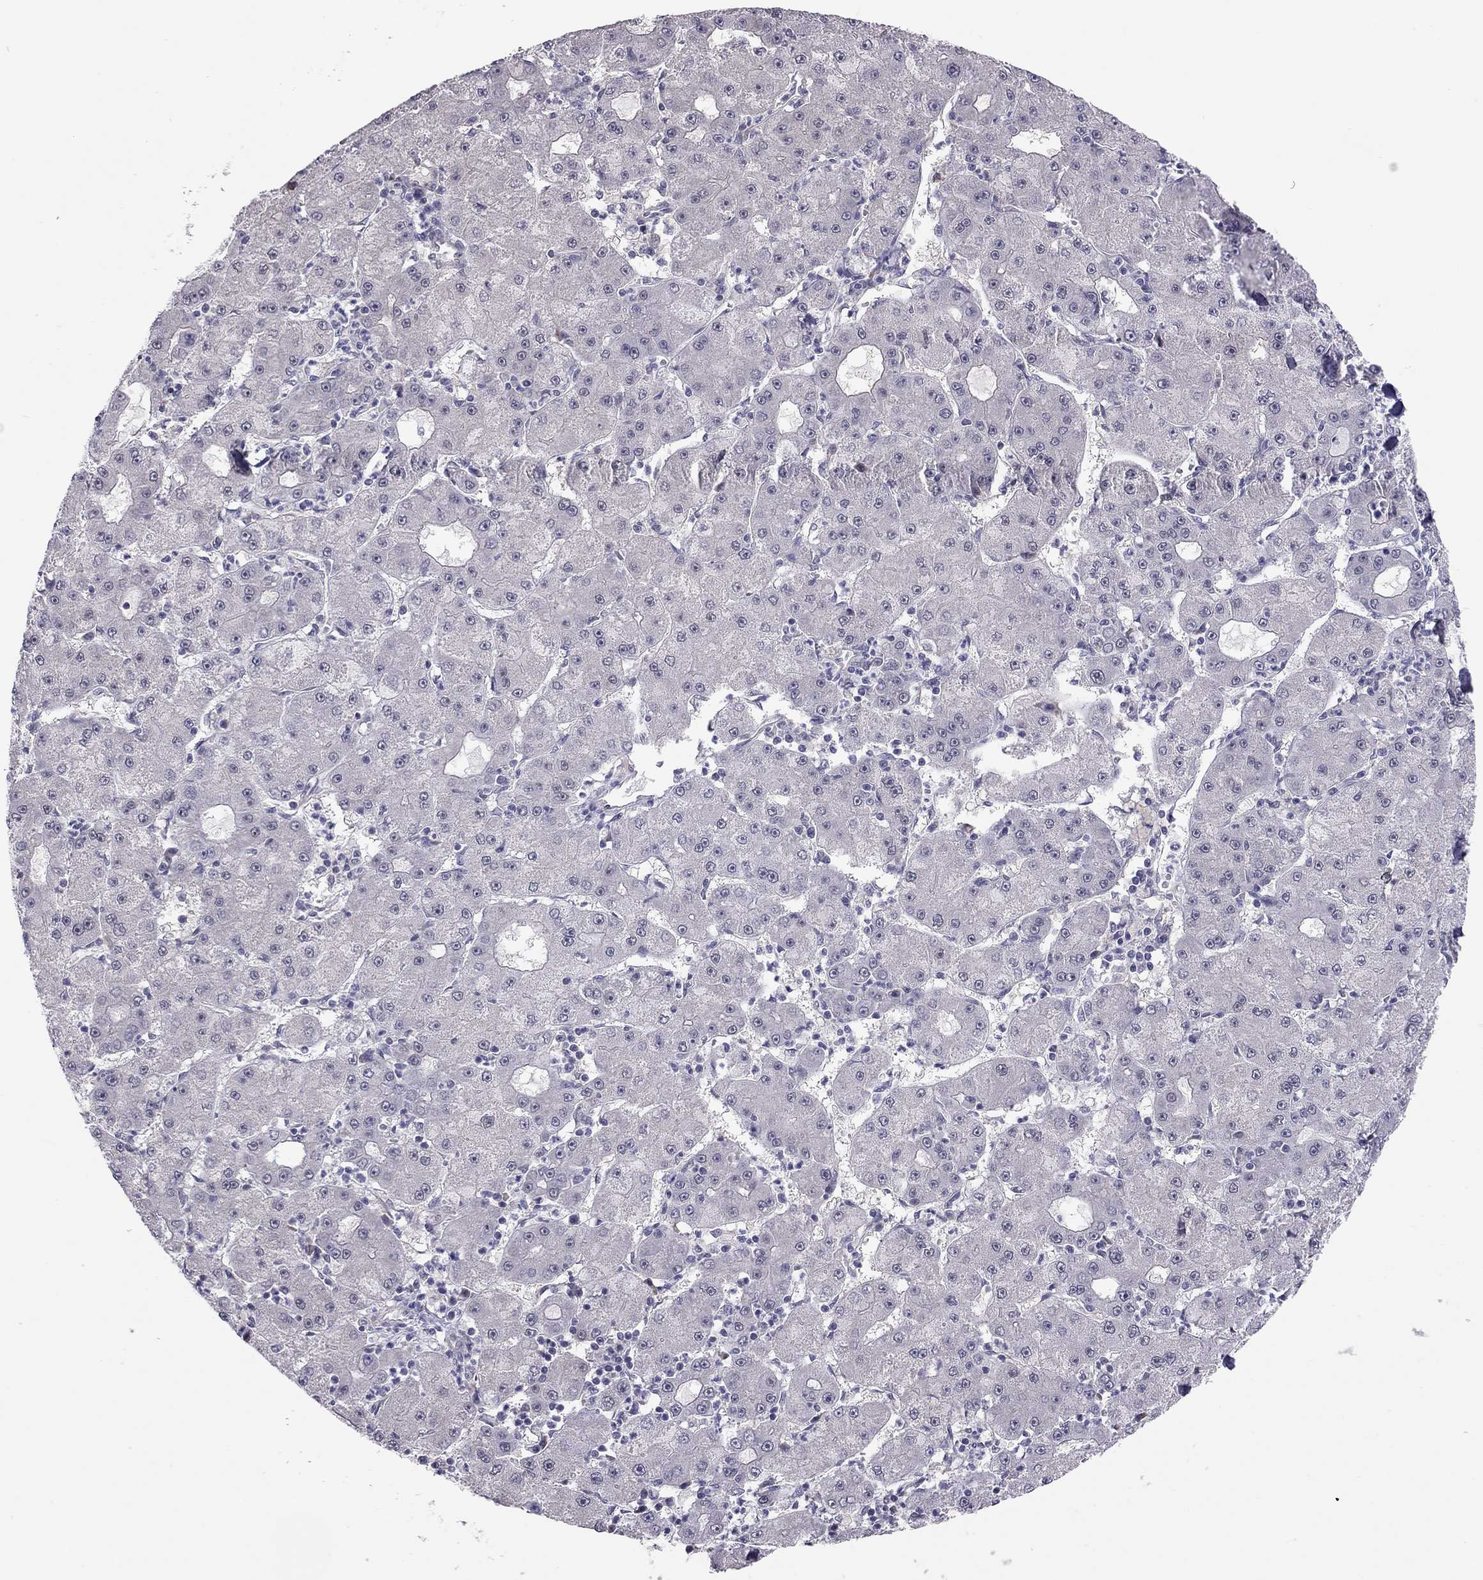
{"staining": {"intensity": "negative", "quantity": "none", "location": "none"}, "tissue": "liver cancer", "cell_type": "Tumor cells", "image_type": "cancer", "snomed": [{"axis": "morphology", "description": "Carcinoma, Hepatocellular, NOS"}, {"axis": "topography", "description": "Liver"}], "caption": "High magnification brightfield microscopy of liver cancer (hepatocellular carcinoma) stained with DAB (brown) and counterstained with hematoxylin (blue): tumor cells show no significant positivity.", "gene": "HSF2BP", "patient": {"sex": "male", "age": 73}}